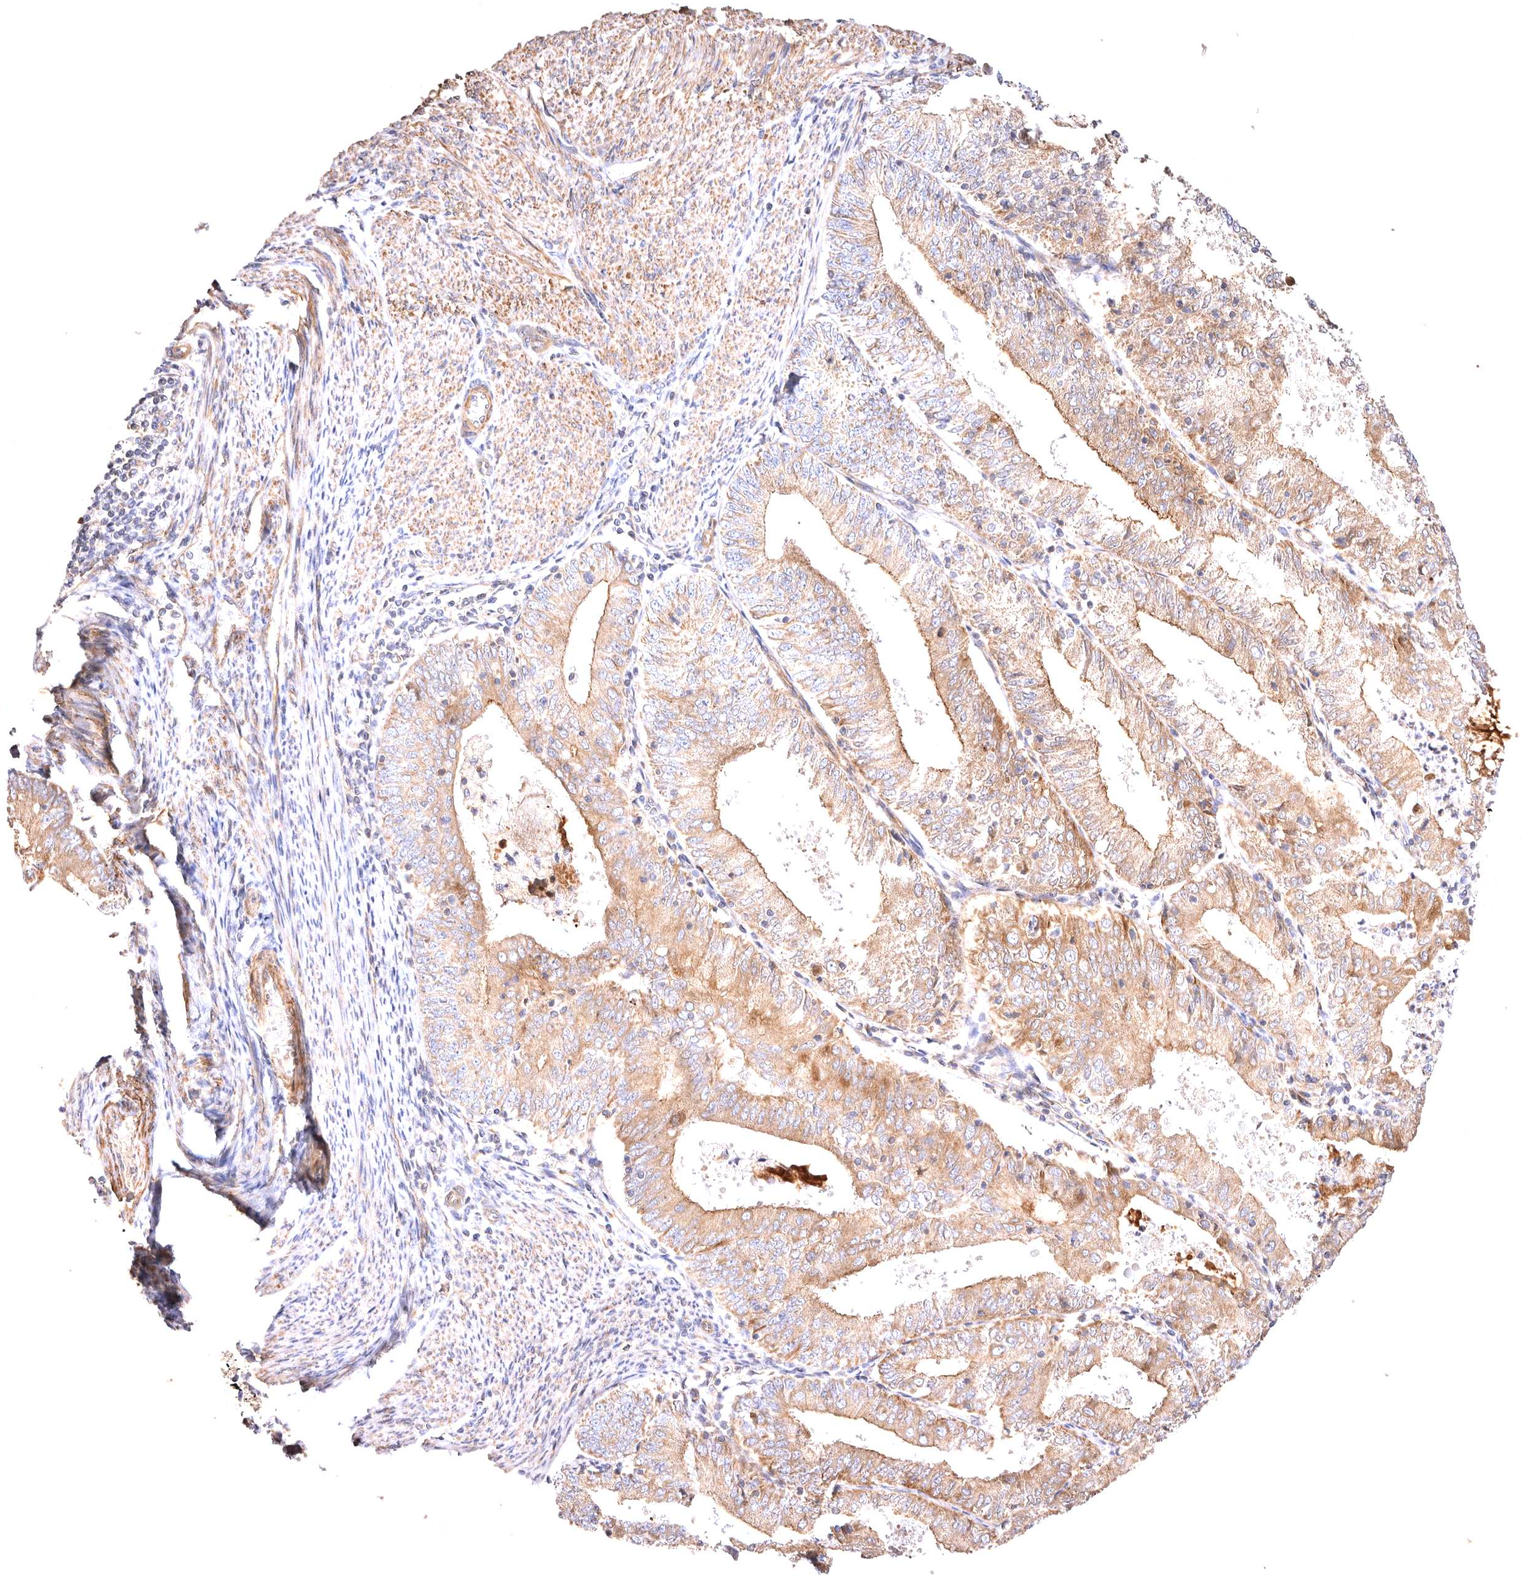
{"staining": {"intensity": "moderate", "quantity": ">75%", "location": "cytoplasmic/membranous"}, "tissue": "endometrial cancer", "cell_type": "Tumor cells", "image_type": "cancer", "snomed": [{"axis": "morphology", "description": "Adenocarcinoma, NOS"}, {"axis": "topography", "description": "Endometrium"}], "caption": "Immunohistochemical staining of human endometrial adenocarcinoma demonstrates medium levels of moderate cytoplasmic/membranous staining in approximately >75% of tumor cells.", "gene": "VPS45", "patient": {"sex": "female", "age": 57}}